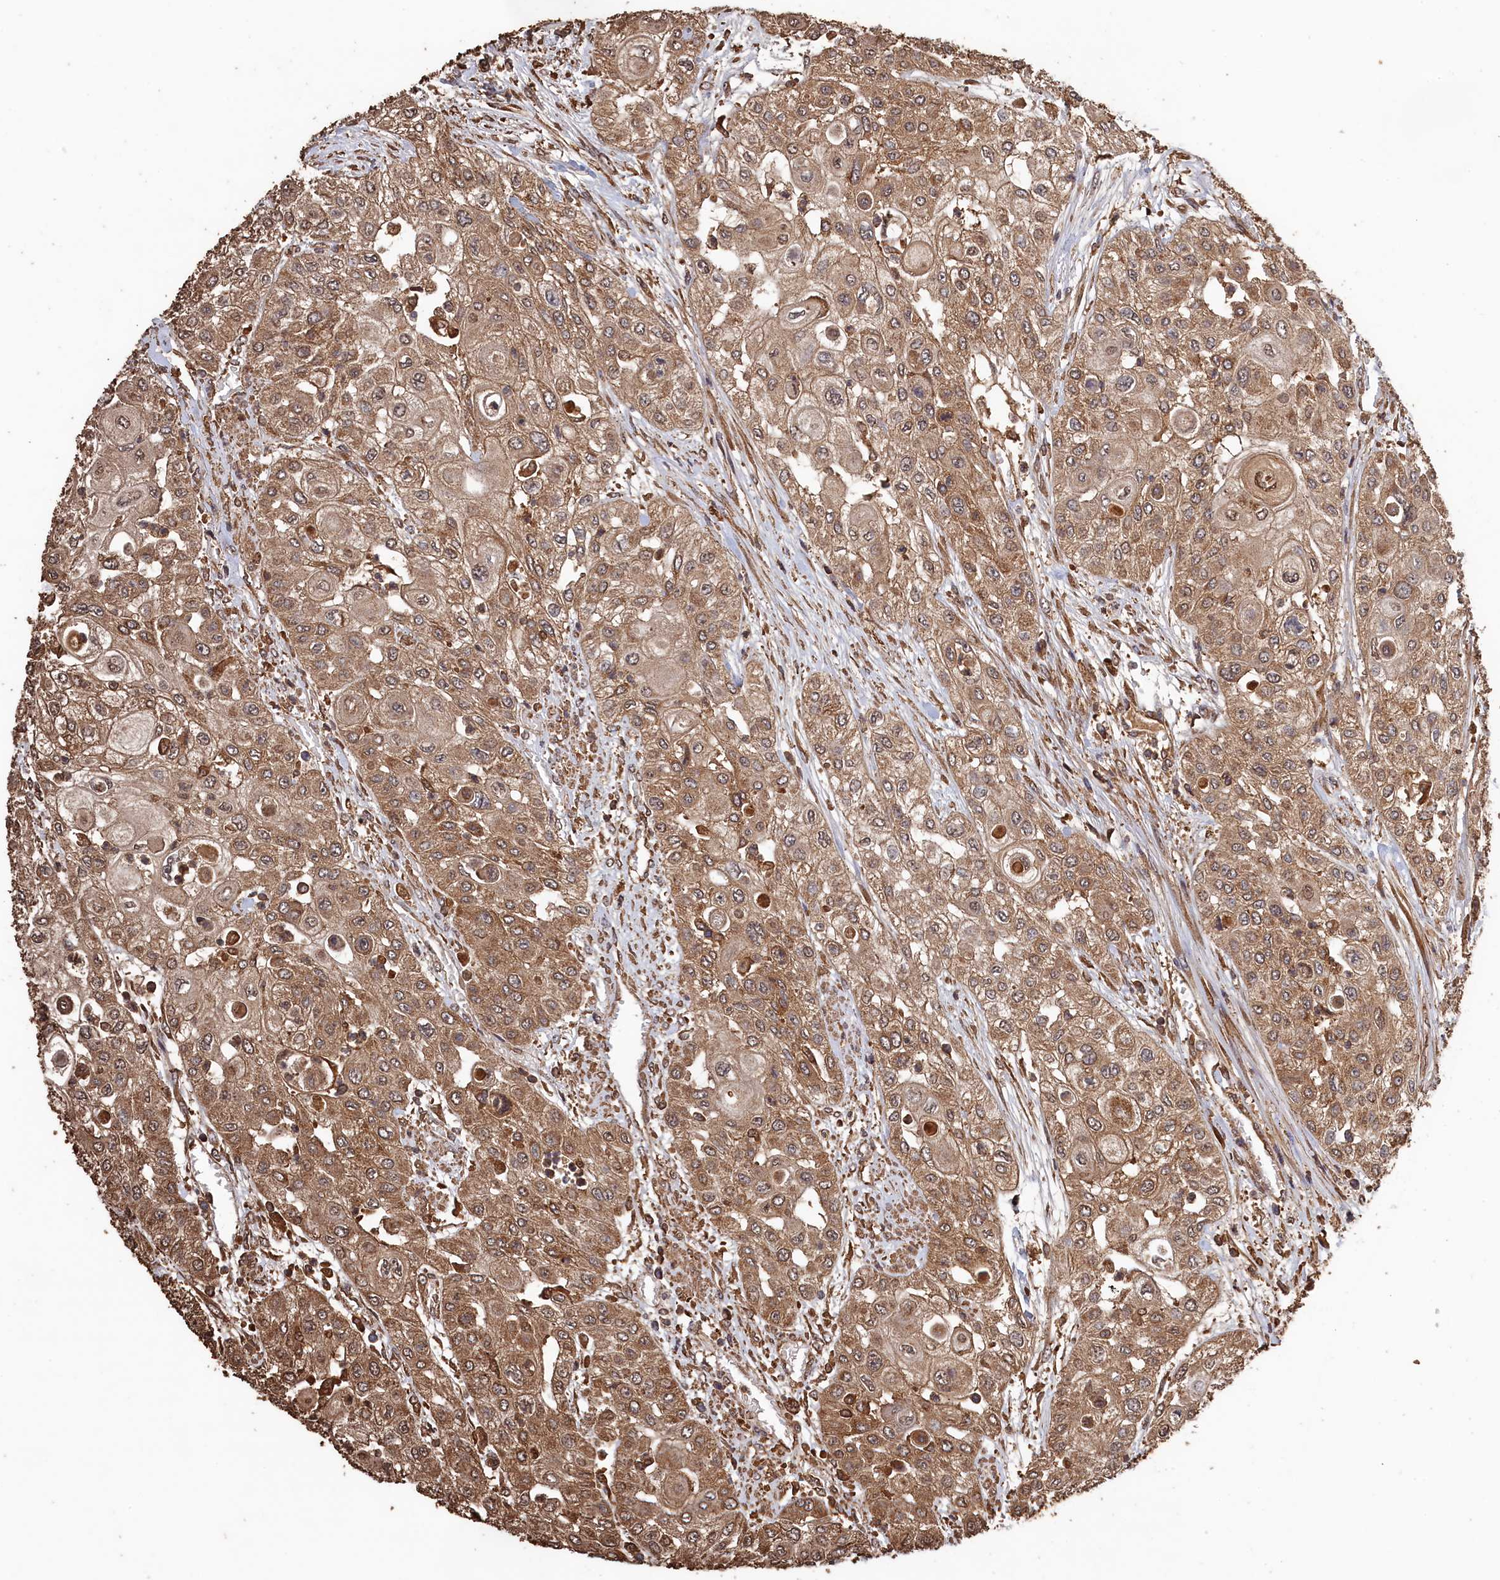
{"staining": {"intensity": "moderate", "quantity": ">75%", "location": "cytoplasmic/membranous"}, "tissue": "urothelial cancer", "cell_type": "Tumor cells", "image_type": "cancer", "snomed": [{"axis": "morphology", "description": "Urothelial carcinoma, High grade"}, {"axis": "topography", "description": "Urinary bladder"}], "caption": "Human urothelial cancer stained with a brown dye shows moderate cytoplasmic/membranous positive expression in about >75% of tumor cells.", "gene": "SNX33", "patient": {"sex": "female", "age": 79}}